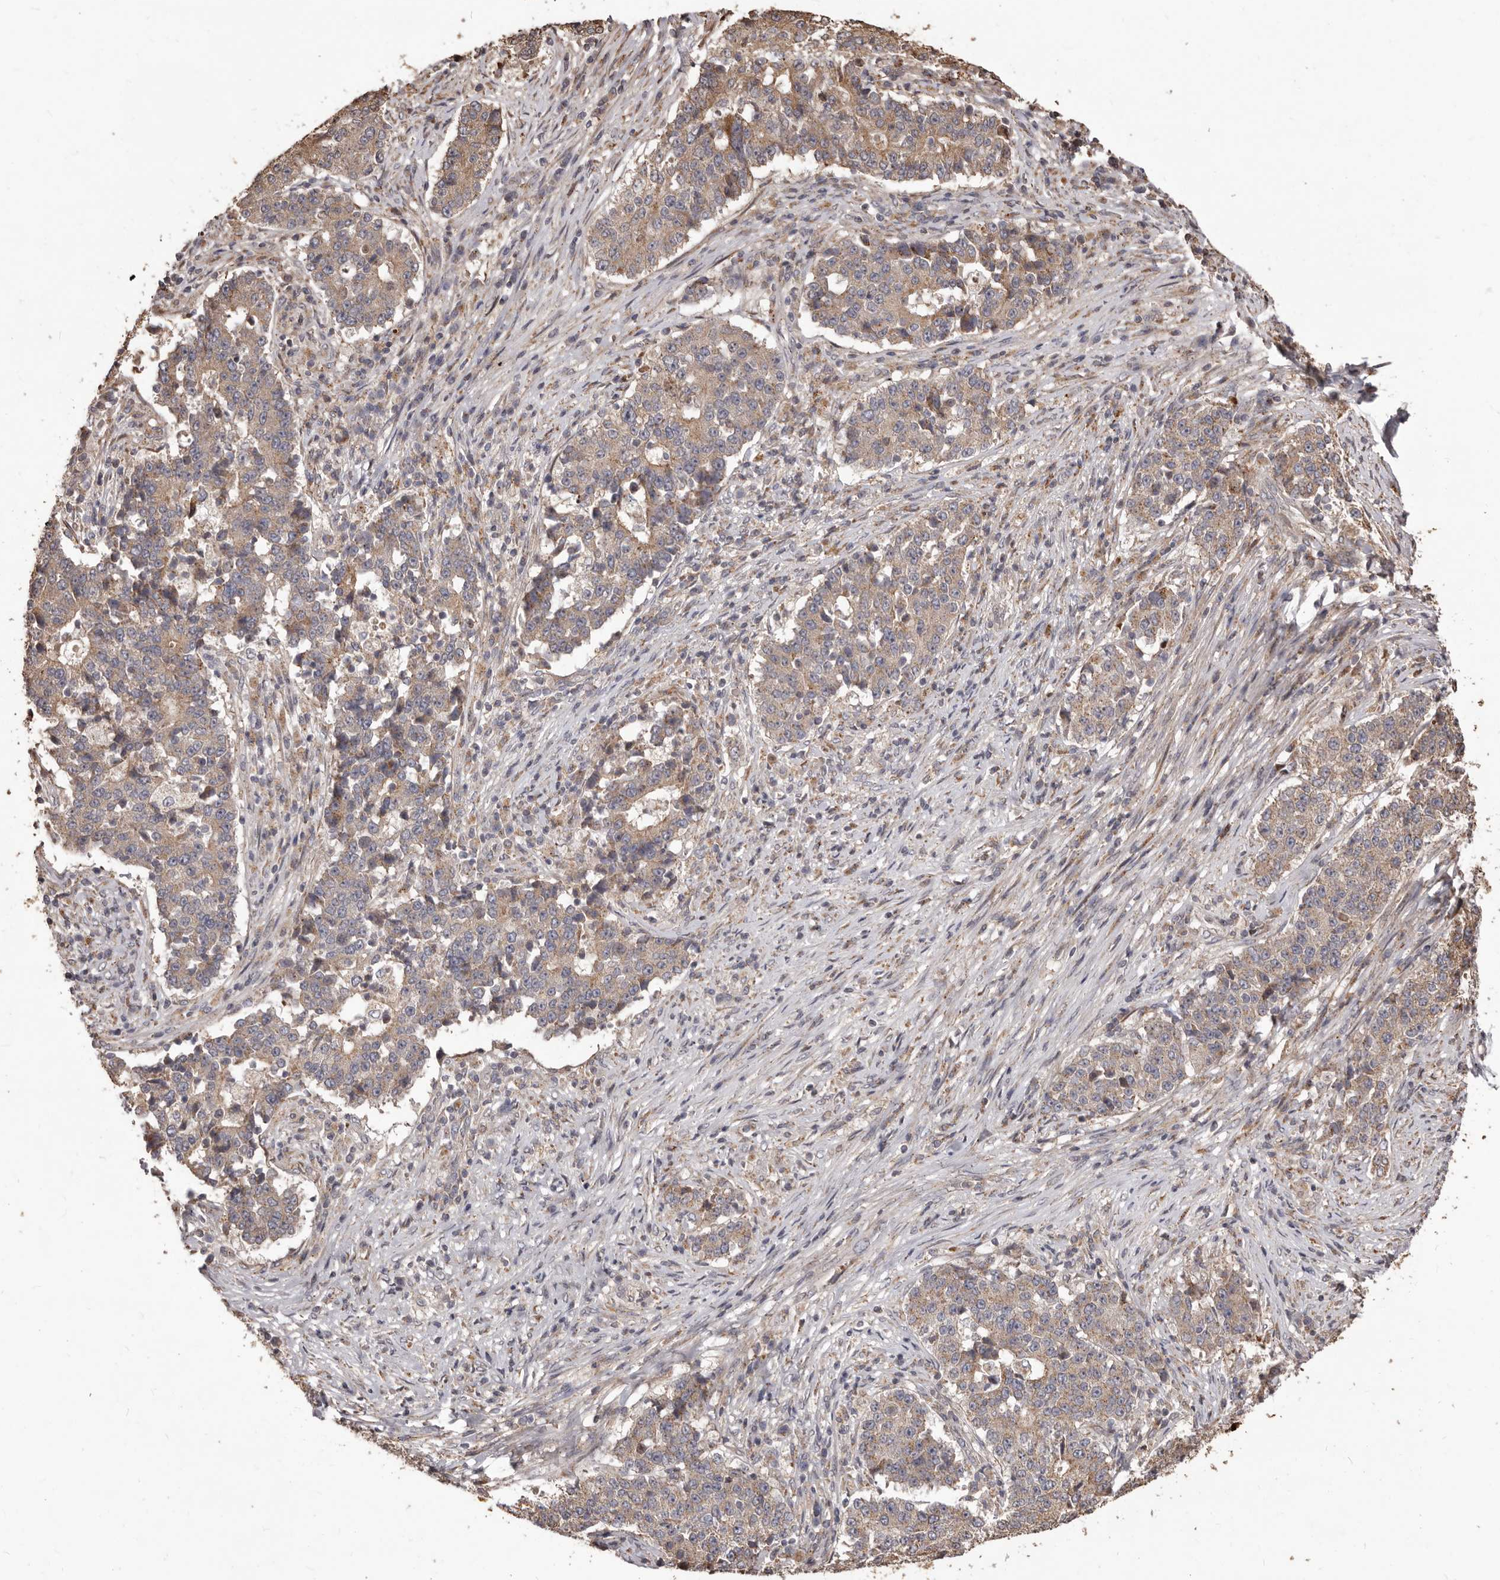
{"staining": {"intensity": "weak", "quantity": "25%-75%", "location": "cytoplasmic/membranous"}, "tissue": "stomach cancer", "cell_type": "Tumor cells", "image_type": "cancer", "snomed": [{"axis": "morphology", "description": "Adenocarcinoma, NOS"}, {"axis": "topography", "description": "Stomach"}], "caption": "Immunohistochemical staining of adenocarcinoma (stomach) displays low levels of weak cytoplasmic/membranous staining in approximately 25%-75% of tumor cells. The protein of interest is stained brown, and the nuclei are stained in blue (DAB (3,3'-diaminobenzidine) IHC with brightfield microscopy, high magnification).", "gene": "MTO1", "patient": {"sex": "male", "age": 59}}